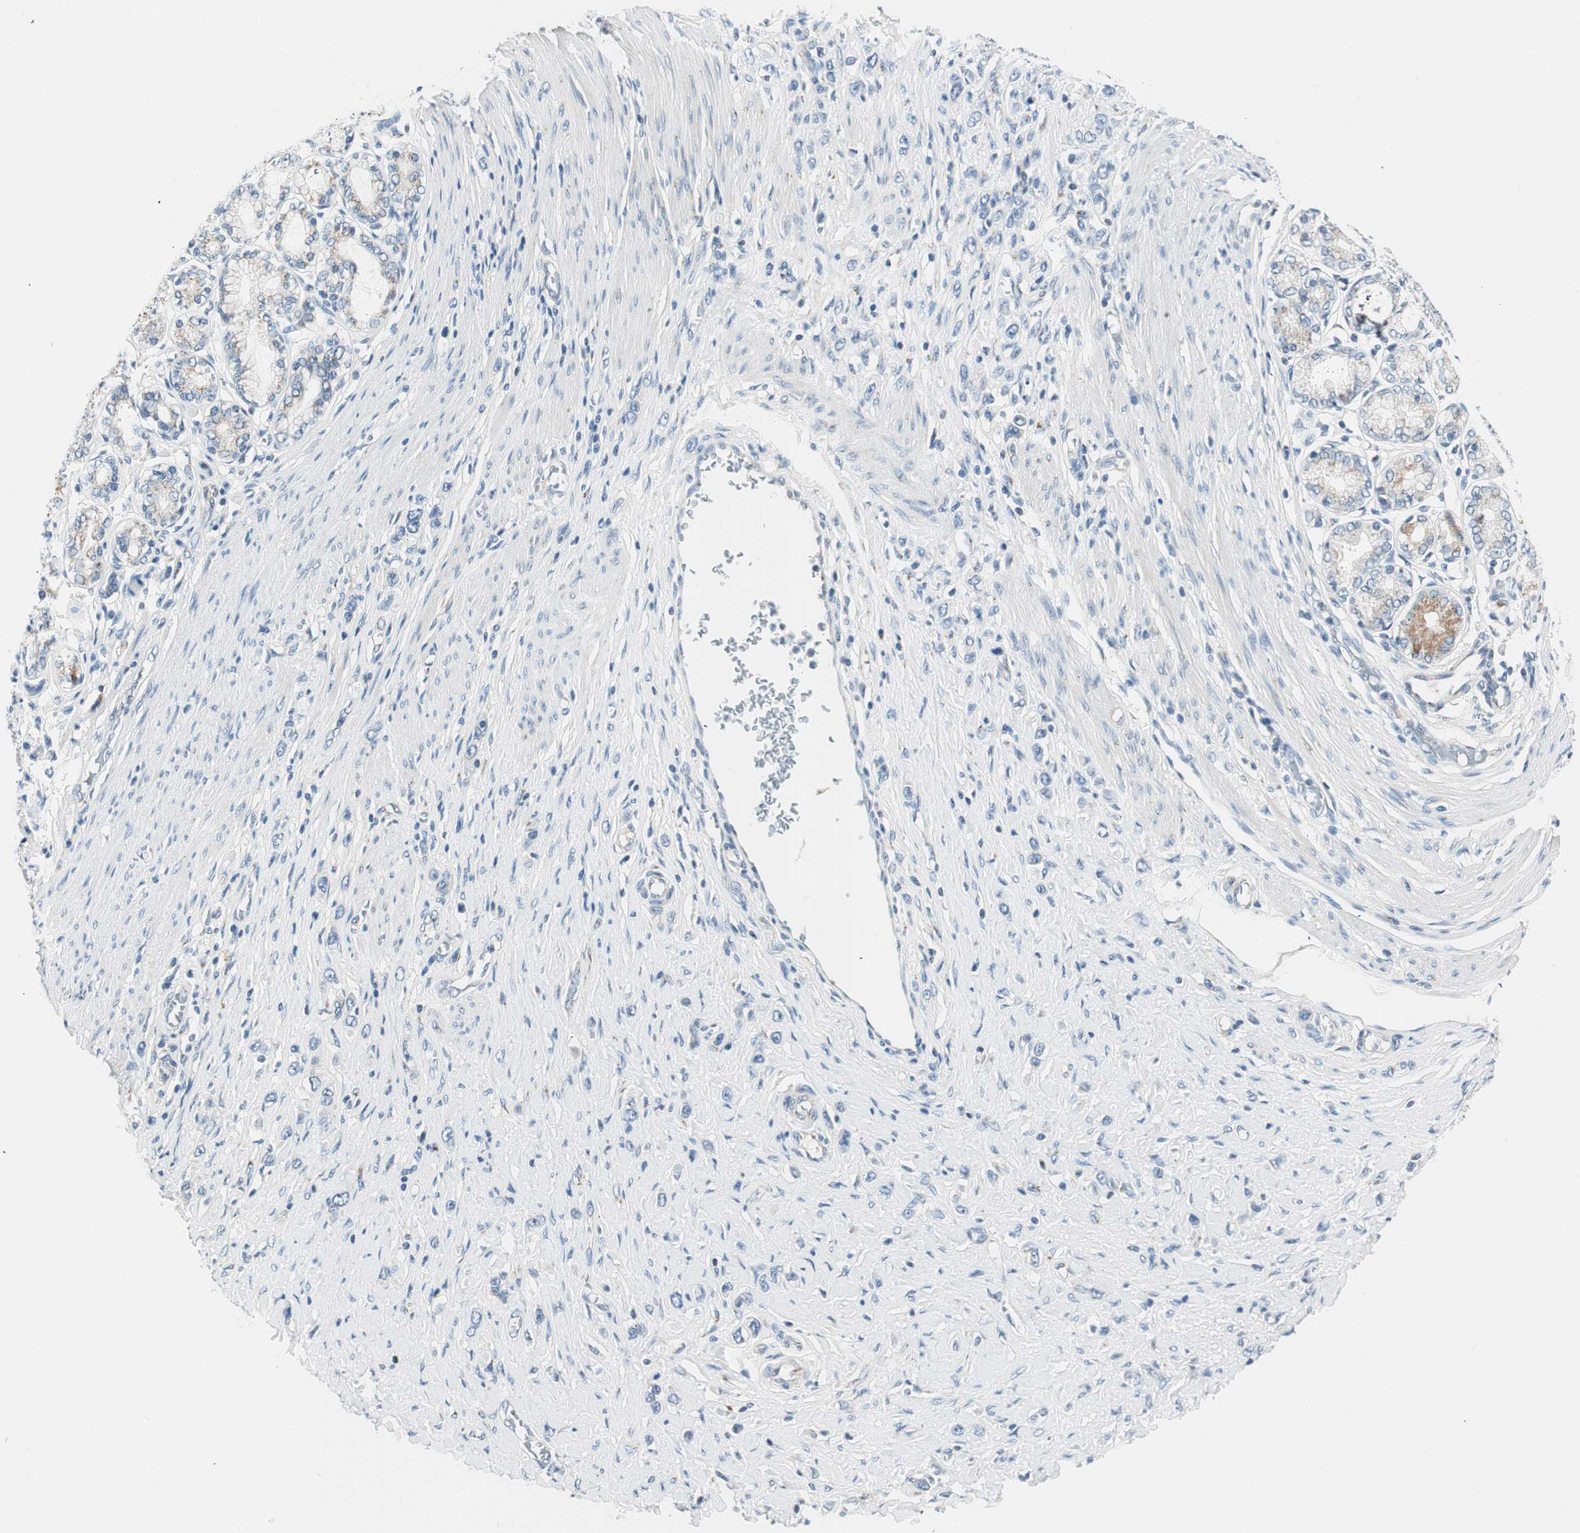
{"staining": {"intensity": "negative", "quantity": "none", "location": "none"}, "tissue": "stomach cancer", "cell_type": "Tumor cells", "image_type": "cancer", "snomed": [{"axis": "morphology", "description": "Normal tissue, NOS"}, {"axis": "morphology", "description": "Adenocarcinoma, NOS"}, {"axis": "topography", "description": "Stomach, upper"}, {"axis": "topography", "description": "Stomach"}], "caption": "This is a image of IHC staining of stomach cancer, which shows no expression in tumor cells.", "gene": "TMF1", "patient": {"sex": "female", "age": 65}}